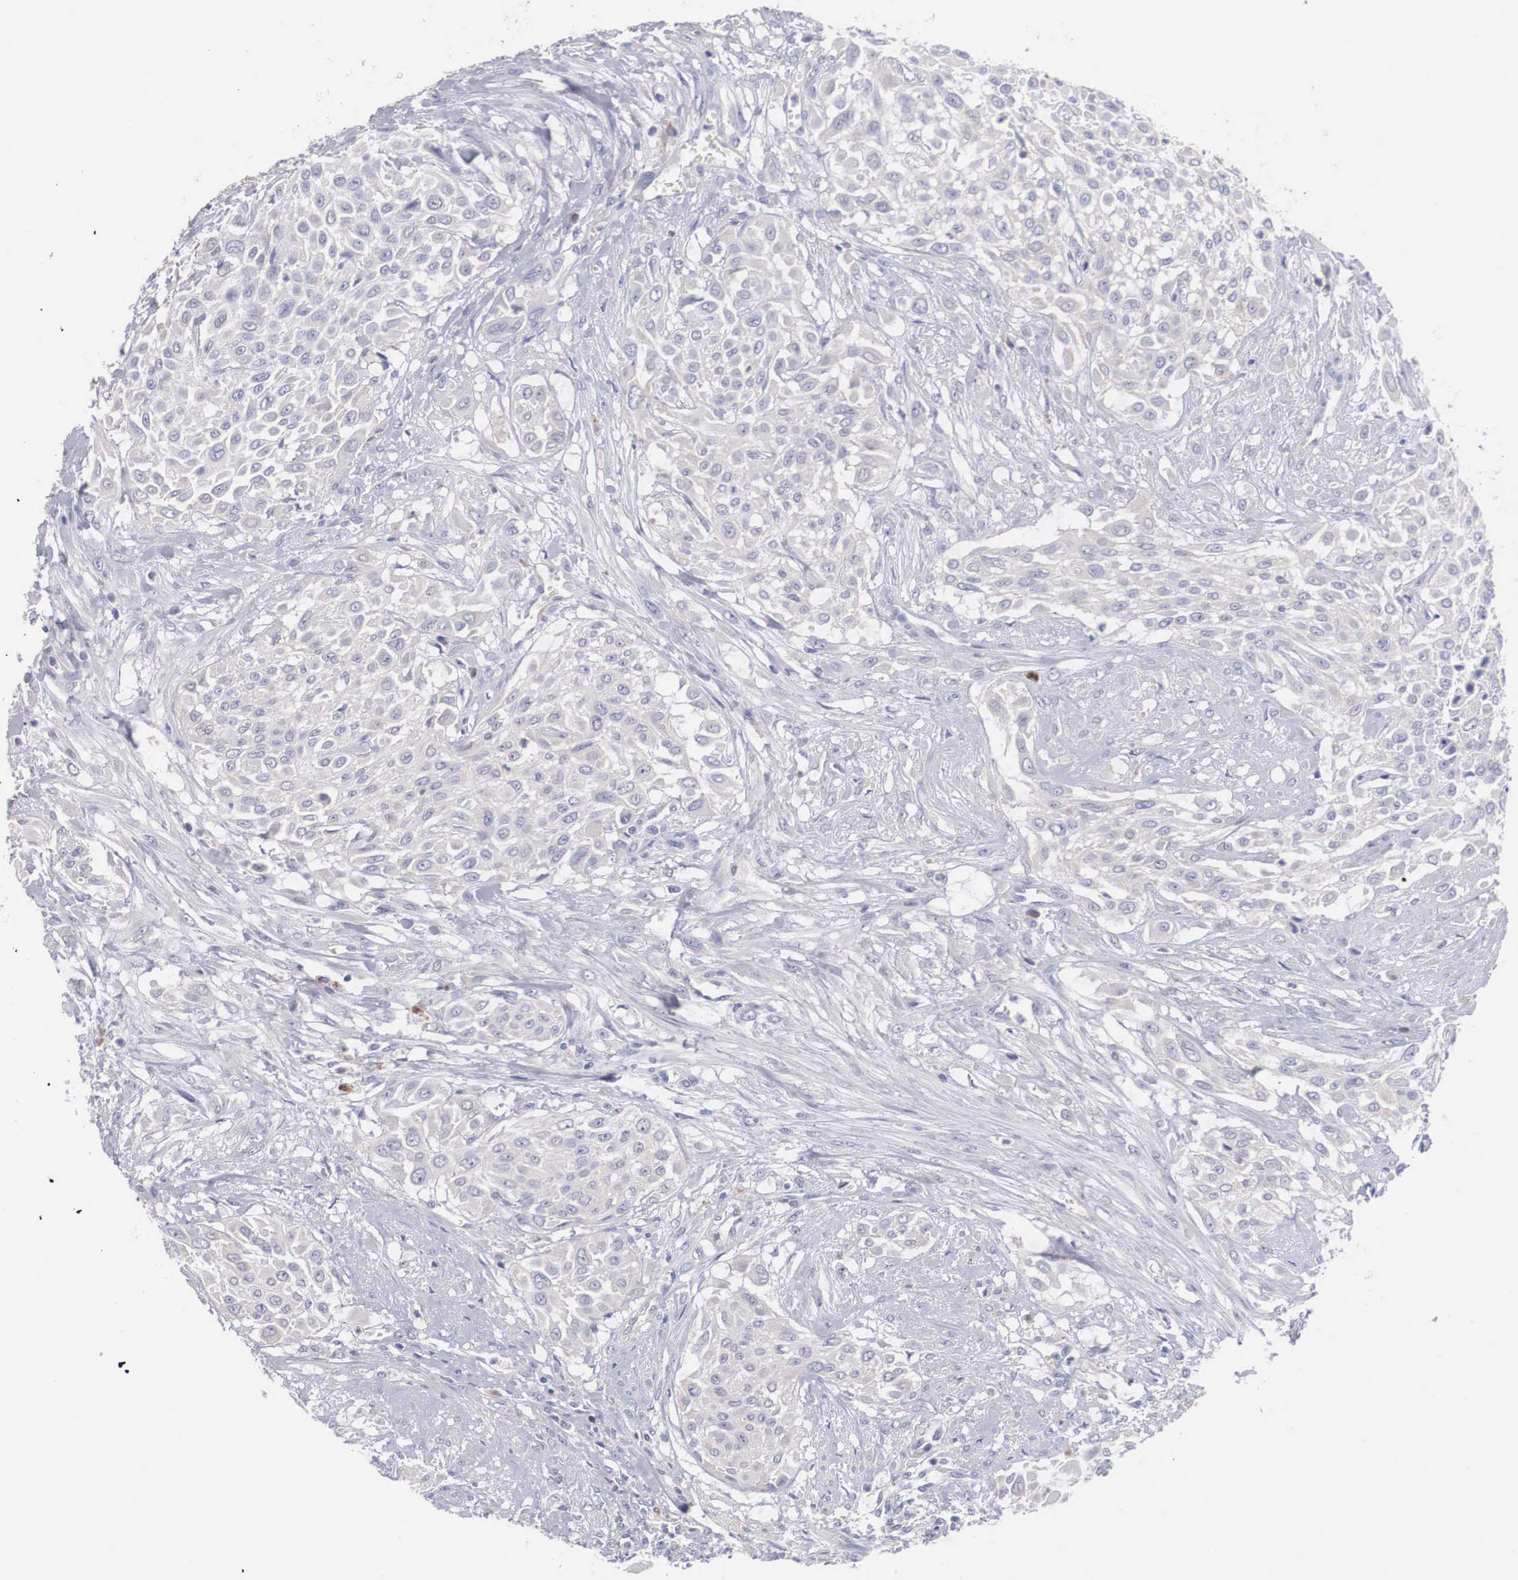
{"staining": {"intensity": "negative", "quantity": "none", "location": "none"}, "tissue": "urothelial cancer", "cell_type": "Tumor cells", "image_type": "cancer", "snomed": [{"axis": "morphology", "description": "Urothelial carcinoma, High grade"}, {"axis": "topography", "description": "Urinary bladder"}], "caption": "The photomicrograph demonstrates no significant expression in tumor cells of urothelial cancer. The staining was performed using DAB (3,3'-diaminobenzidine) to visualize the protein expression in brown, while the nuclei were stained in blue with hematoxylin (Magnification: 20x).", "gene": "ABHD4", "patient": {"sex": "male", "age": 57}}